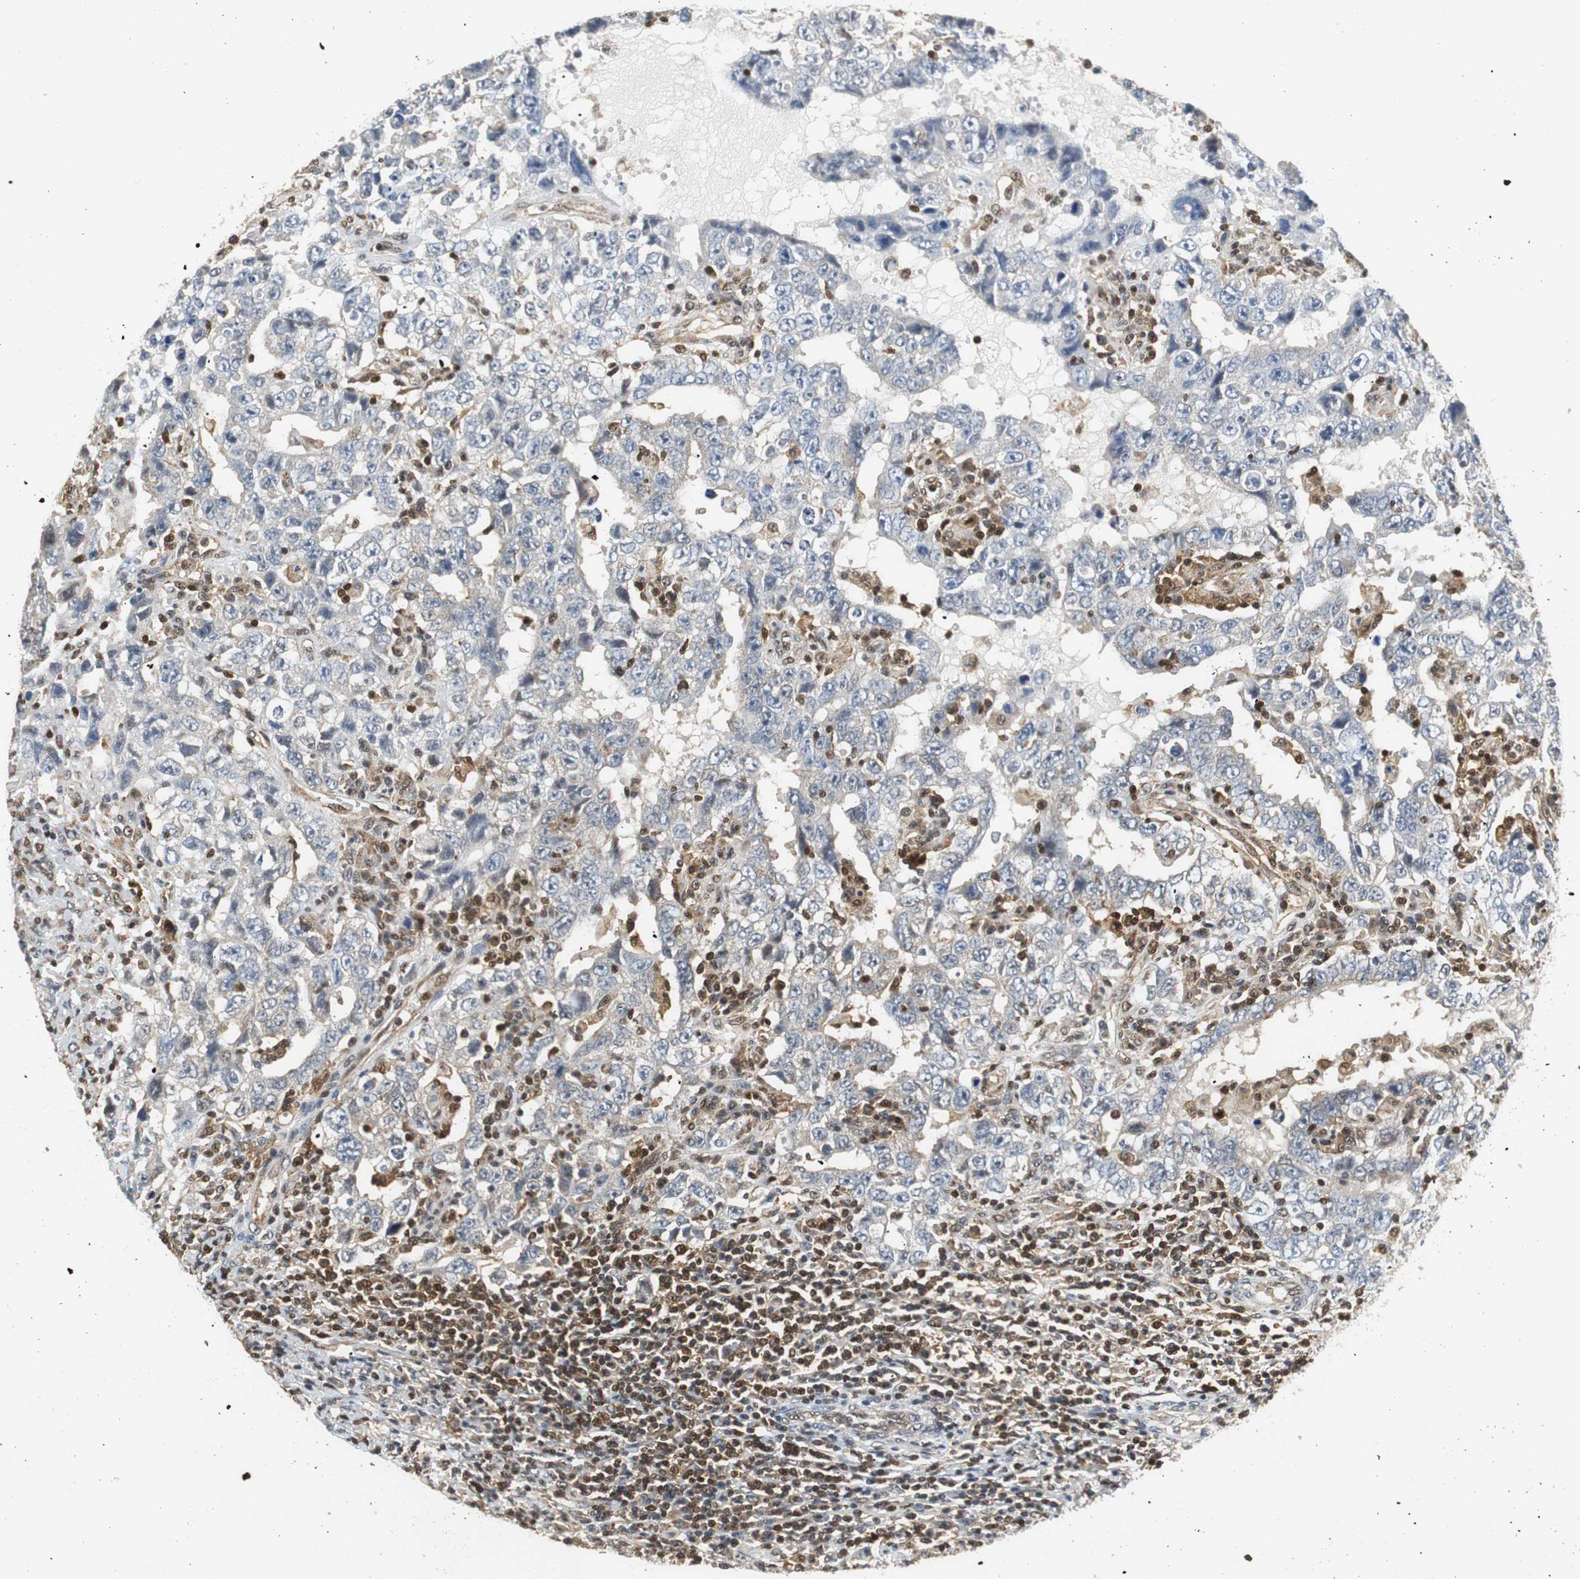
{"staining": {"intensity": "weak", "quantity": "25%-75%", "location": "cytoplasmic/membranous"}, "tissue": "testis cancer", "cell_type": "Tumor cells", "image_type": "cancer", "snomed": [{"axis": "morphology", "description": "Carcinoma, Embryonal, NOS"}, {"axis": "topography", "description": "Testis"}], "caption": "DAB immunohistochemical staining of human testis cancer (embryonal carcinoma) reveals weak cytoplasmic/membranous protein staining in about 25%-75% of tumor cells.", "gene": "GSDMD", "patient": {"sex": "male", "age": 26}}